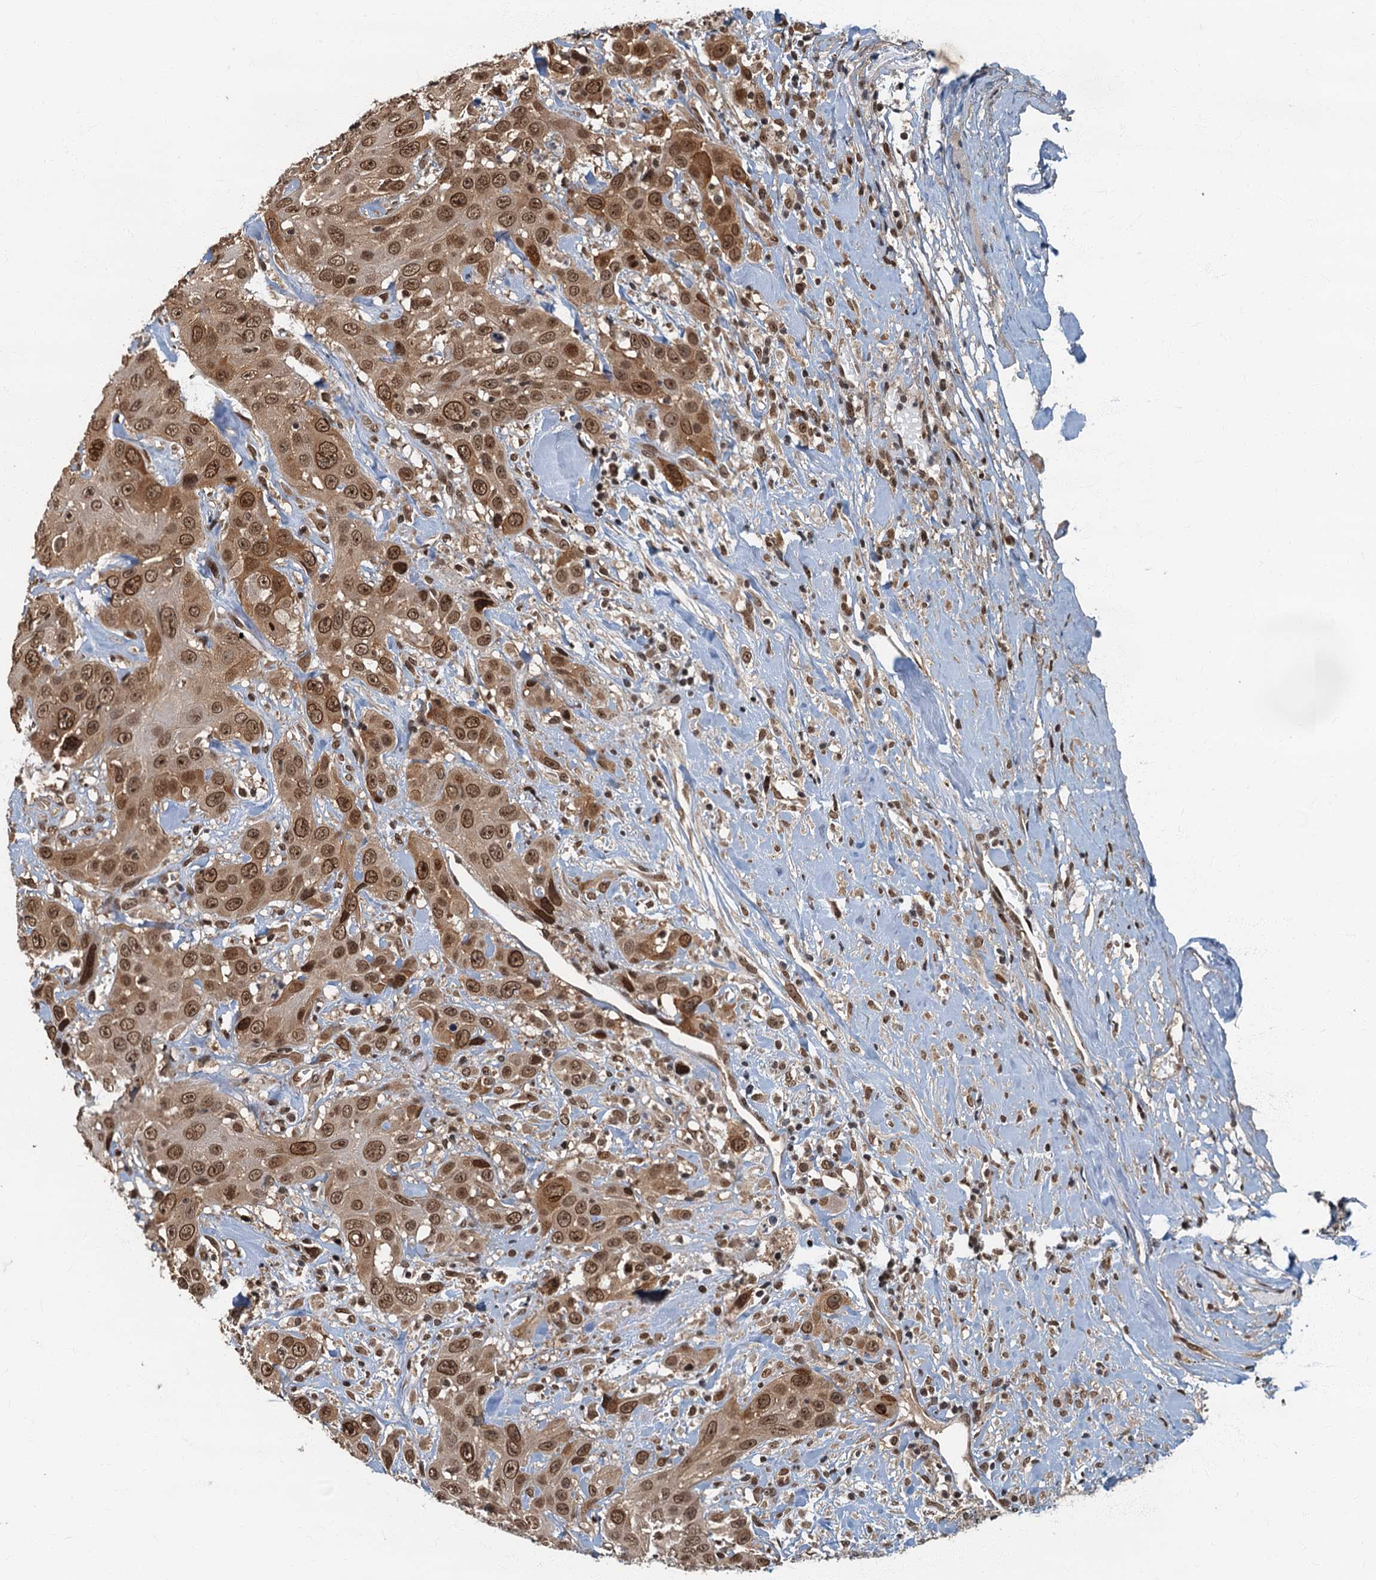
{"staining": {"intensity": "moderate", "quantity": ">75%", "location": "cytoplasmic/membranous,nuclear"}, "tissue": "head and neck cancer", "cell_type": "Tumor cells", "image_type": "cancer", "snomed": [{"axis": "morphology", "description": "Squamous cell carcinoma, NOS"}, {"axis": "topography", "description": "Head-Neck"}], "caption": "Head and neck cancer tissue displays moderate cytoplasmic/membranous and nuclear positivity in about >75% of tumor cells", "gene": "CKAP2L", "patient": {"sex": "male", "age": 81}}